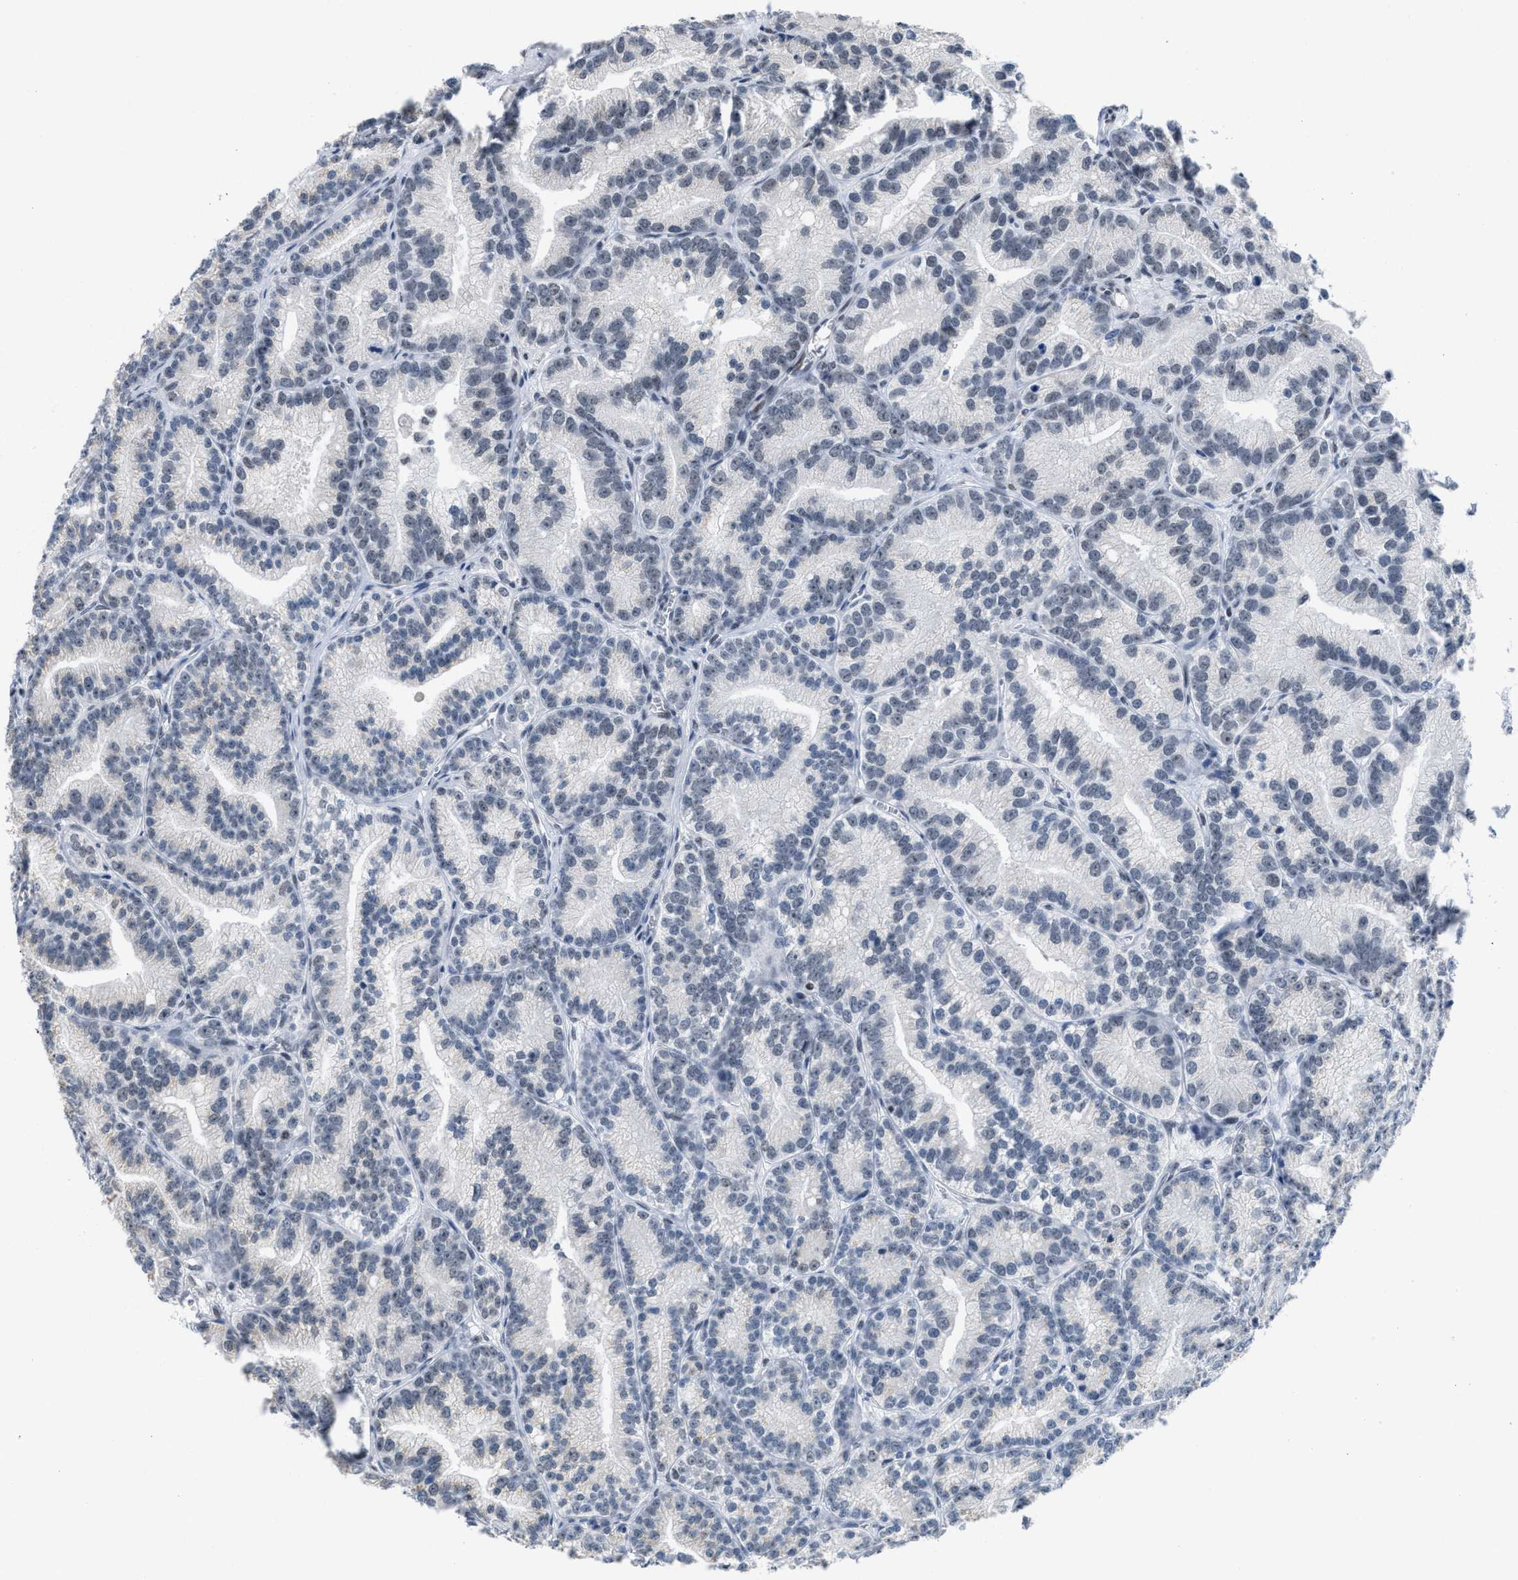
{"staining": {"intensity": "weak", "quantity": "<25%", "location": "nuclear"}, "tissue": "prostate cancer", "cell_type": "Tumor cells", "image_type": "cancer", "snomed": [{"axis": "morphology", "description": "Adenocarcinoma, Low grade"}, {"axis": "topography", "description": "Prostate"}], "caption": "Immunohistochemistry (IHC) of prostate adenocarcinoma (low-grade) exhibits no staining in tumor cells.", "gene": "TERF2IP", "patient": {"sex": "male", "age": 89}}